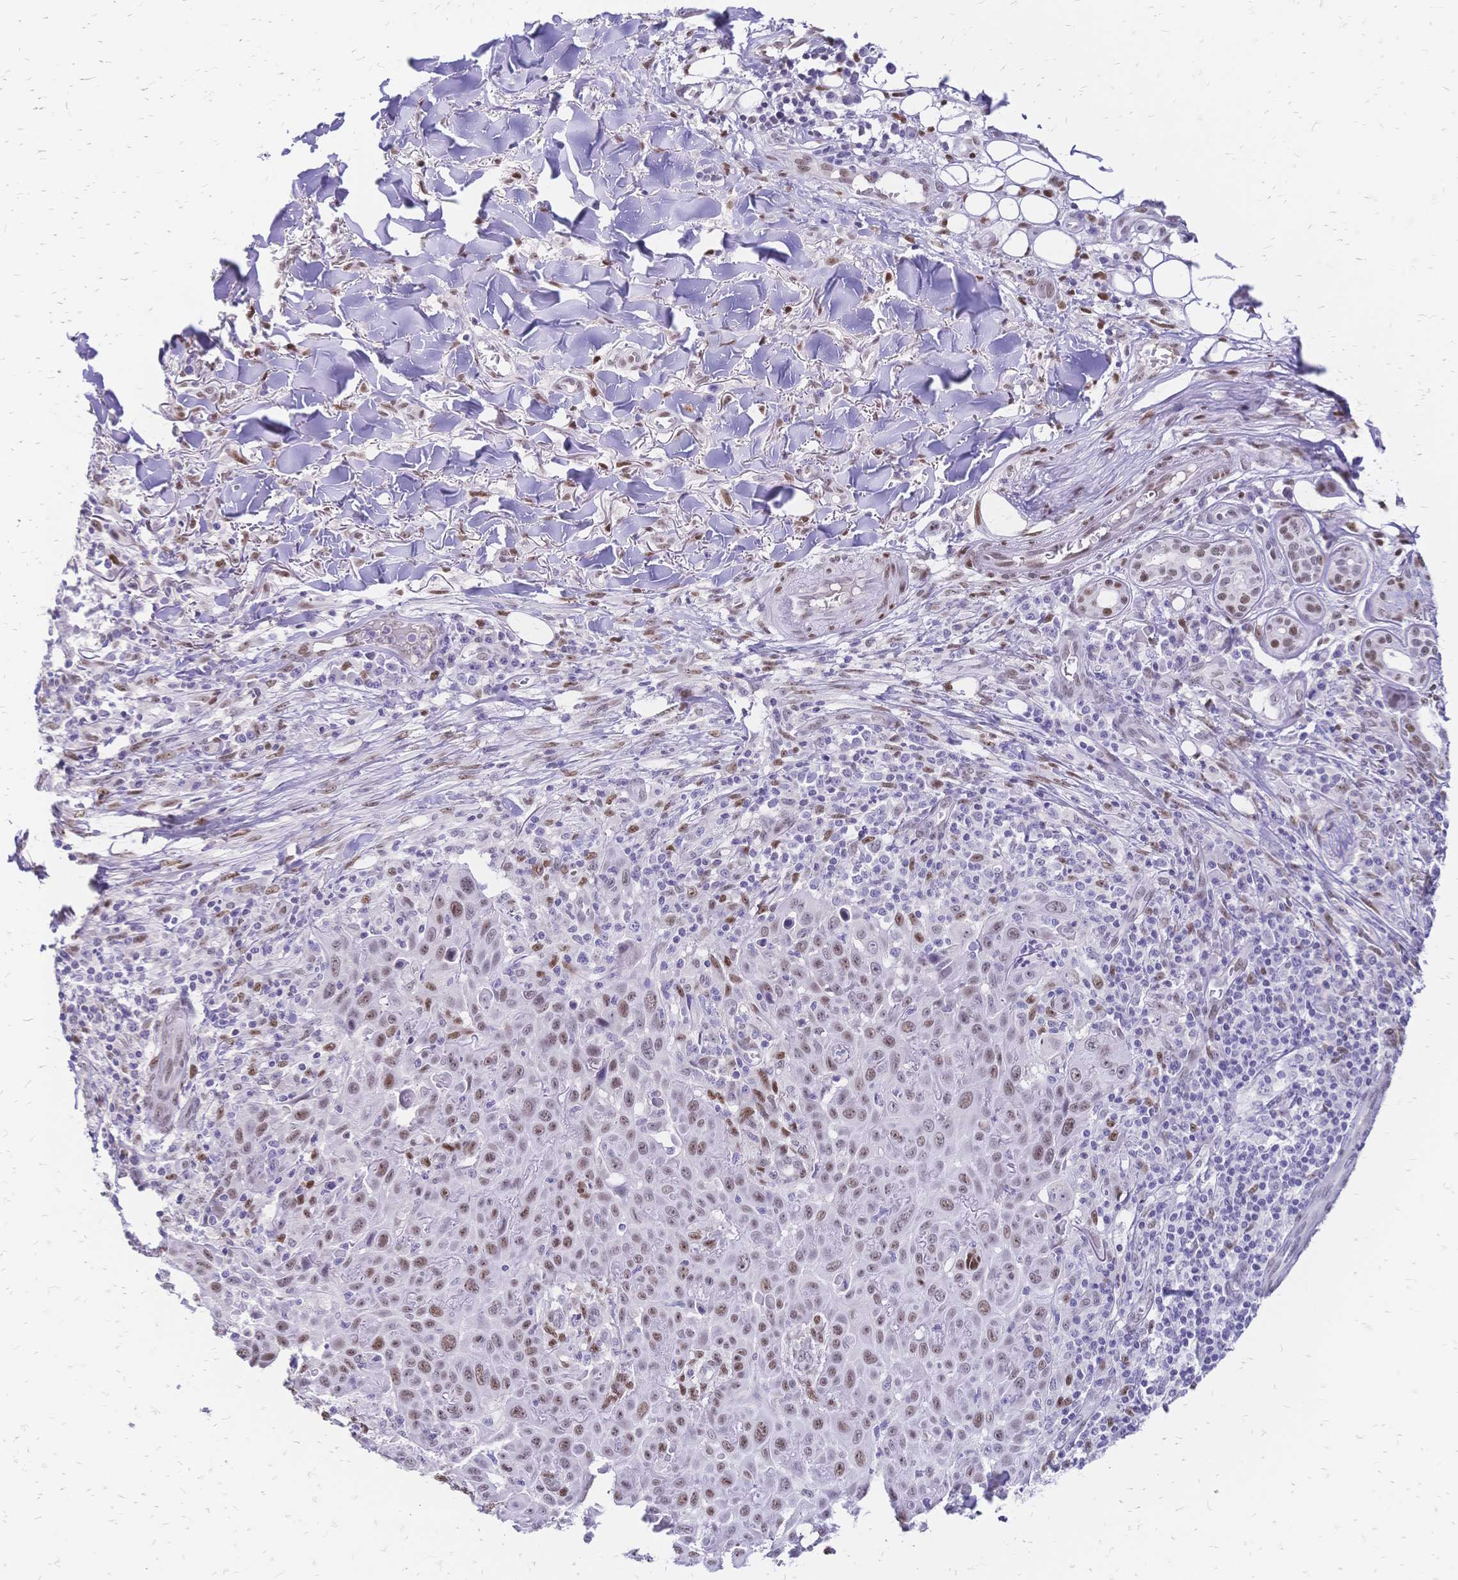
{"staining": {"intensity": "moderate", "quantity": ">75%", "location": "nuclear"}, "tissue": "skin cancer", "cell_type": "Tumor cells", "image_type": "cancer", "snomed": [{"axis": "morphology", "description": "Squamous cell carcinoma, NOS"}, {"axis": "topography", "description": "Skin"}], "caption": "Protein analysis of skin squamous cell carcinoma tissue demonstrates moderate nuclear positivity in approximately >75% of tumor cells.", "gene": "NFIC", "patient": {"sex": "male", "age": 75}}